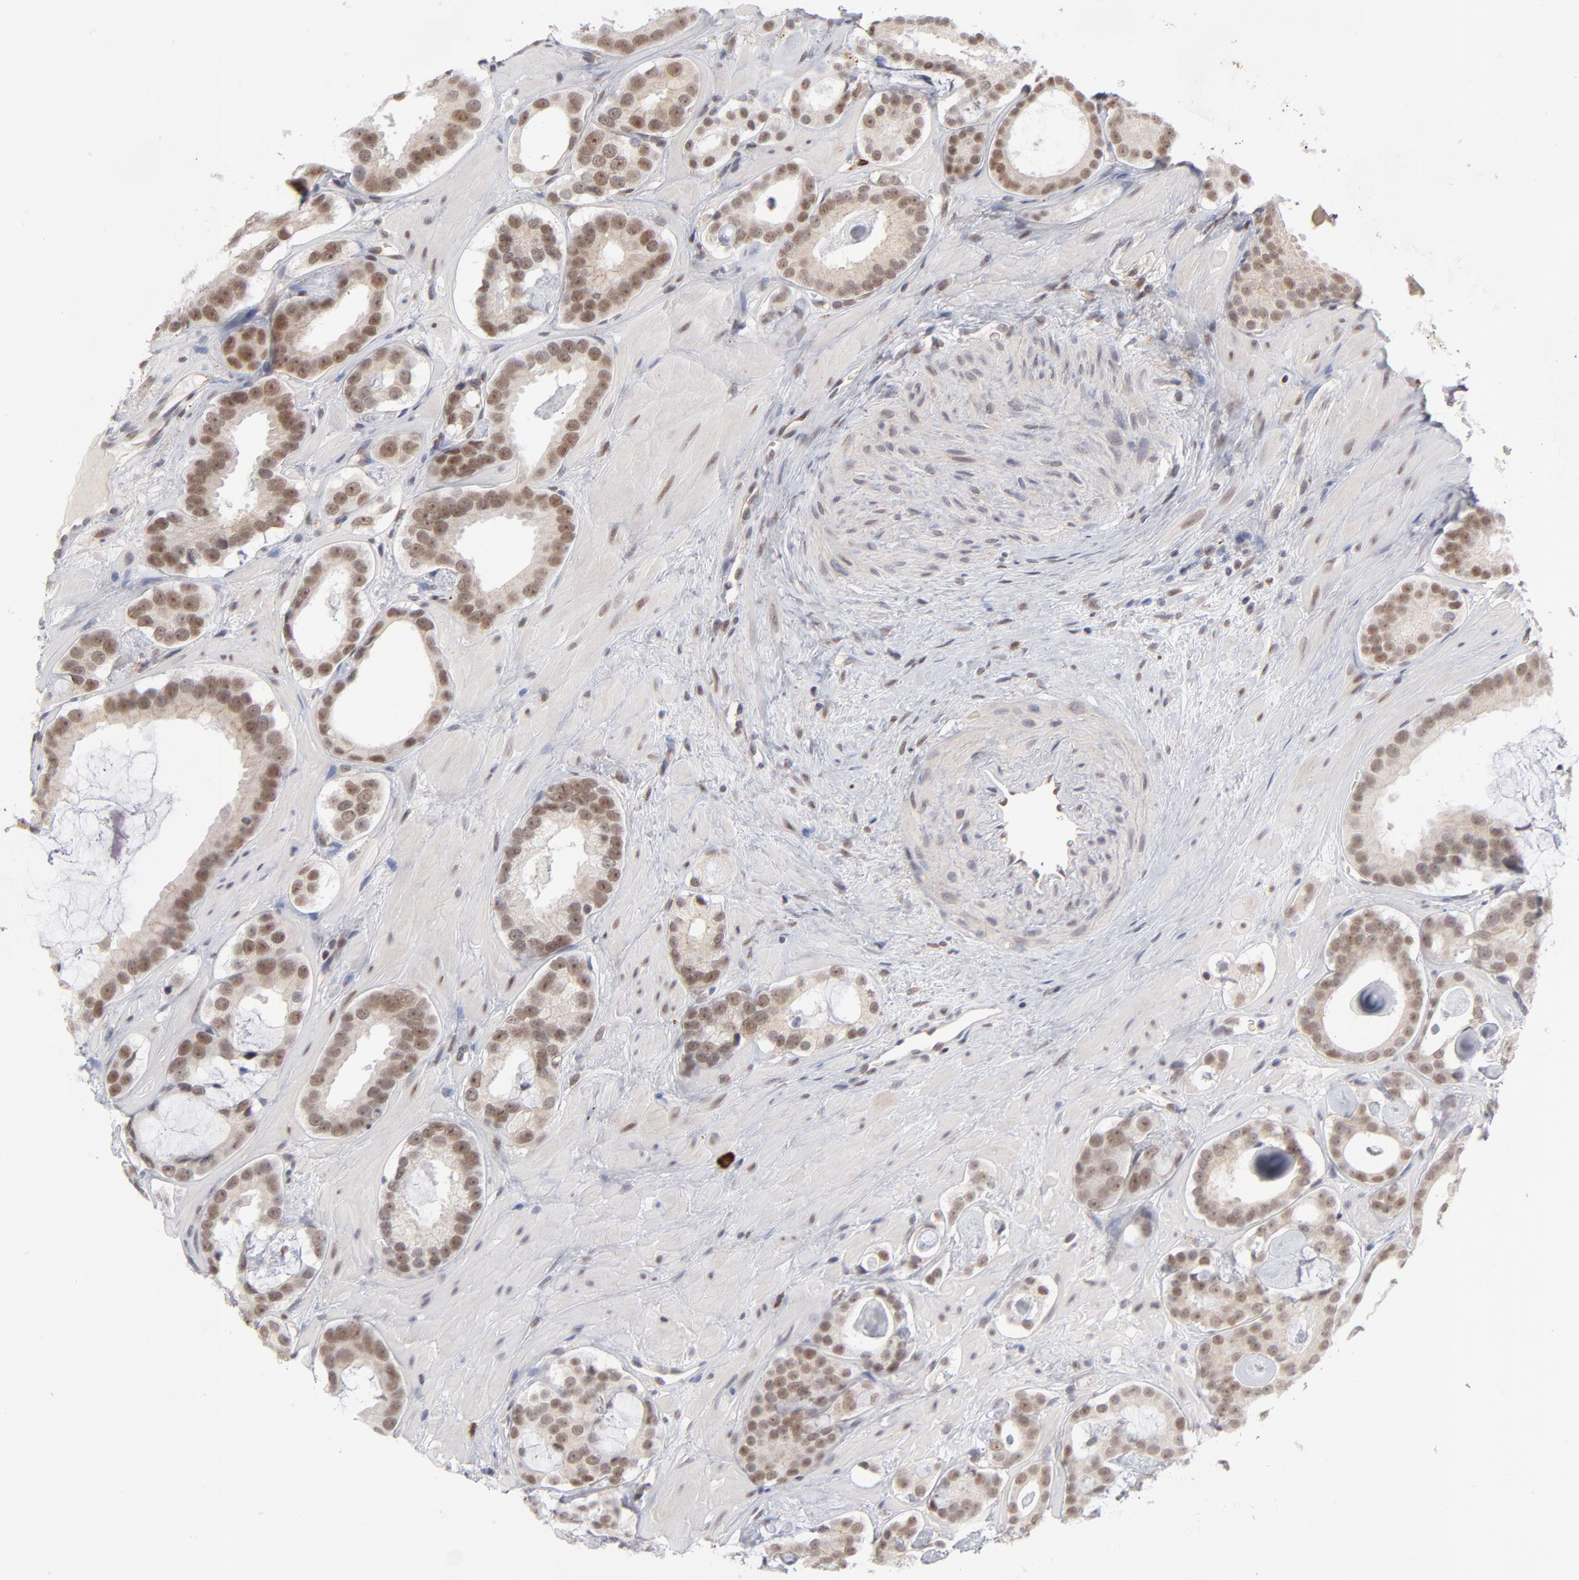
{"staining": {"intensity": "moderate", "quantity": "25%-75%", "location": "nuclear"}, "tissue": "prostate cancer", "cell_type": "Tumor cells", "image_type": "cancer", "snomed": [{"axis": "morphology", "description": "Adenocarcinoma, Low grade"}, {"axis": "topography", "description": "Prostate"}], "caption": "Protein analysis of adenocarcinoma (low-grade) (prostate) tissue demonstrates moderate nuclear expression in about 25%-75% of tumor cells.", "gene": "NBN", "patient": {"sex": "male", "age": 57}}